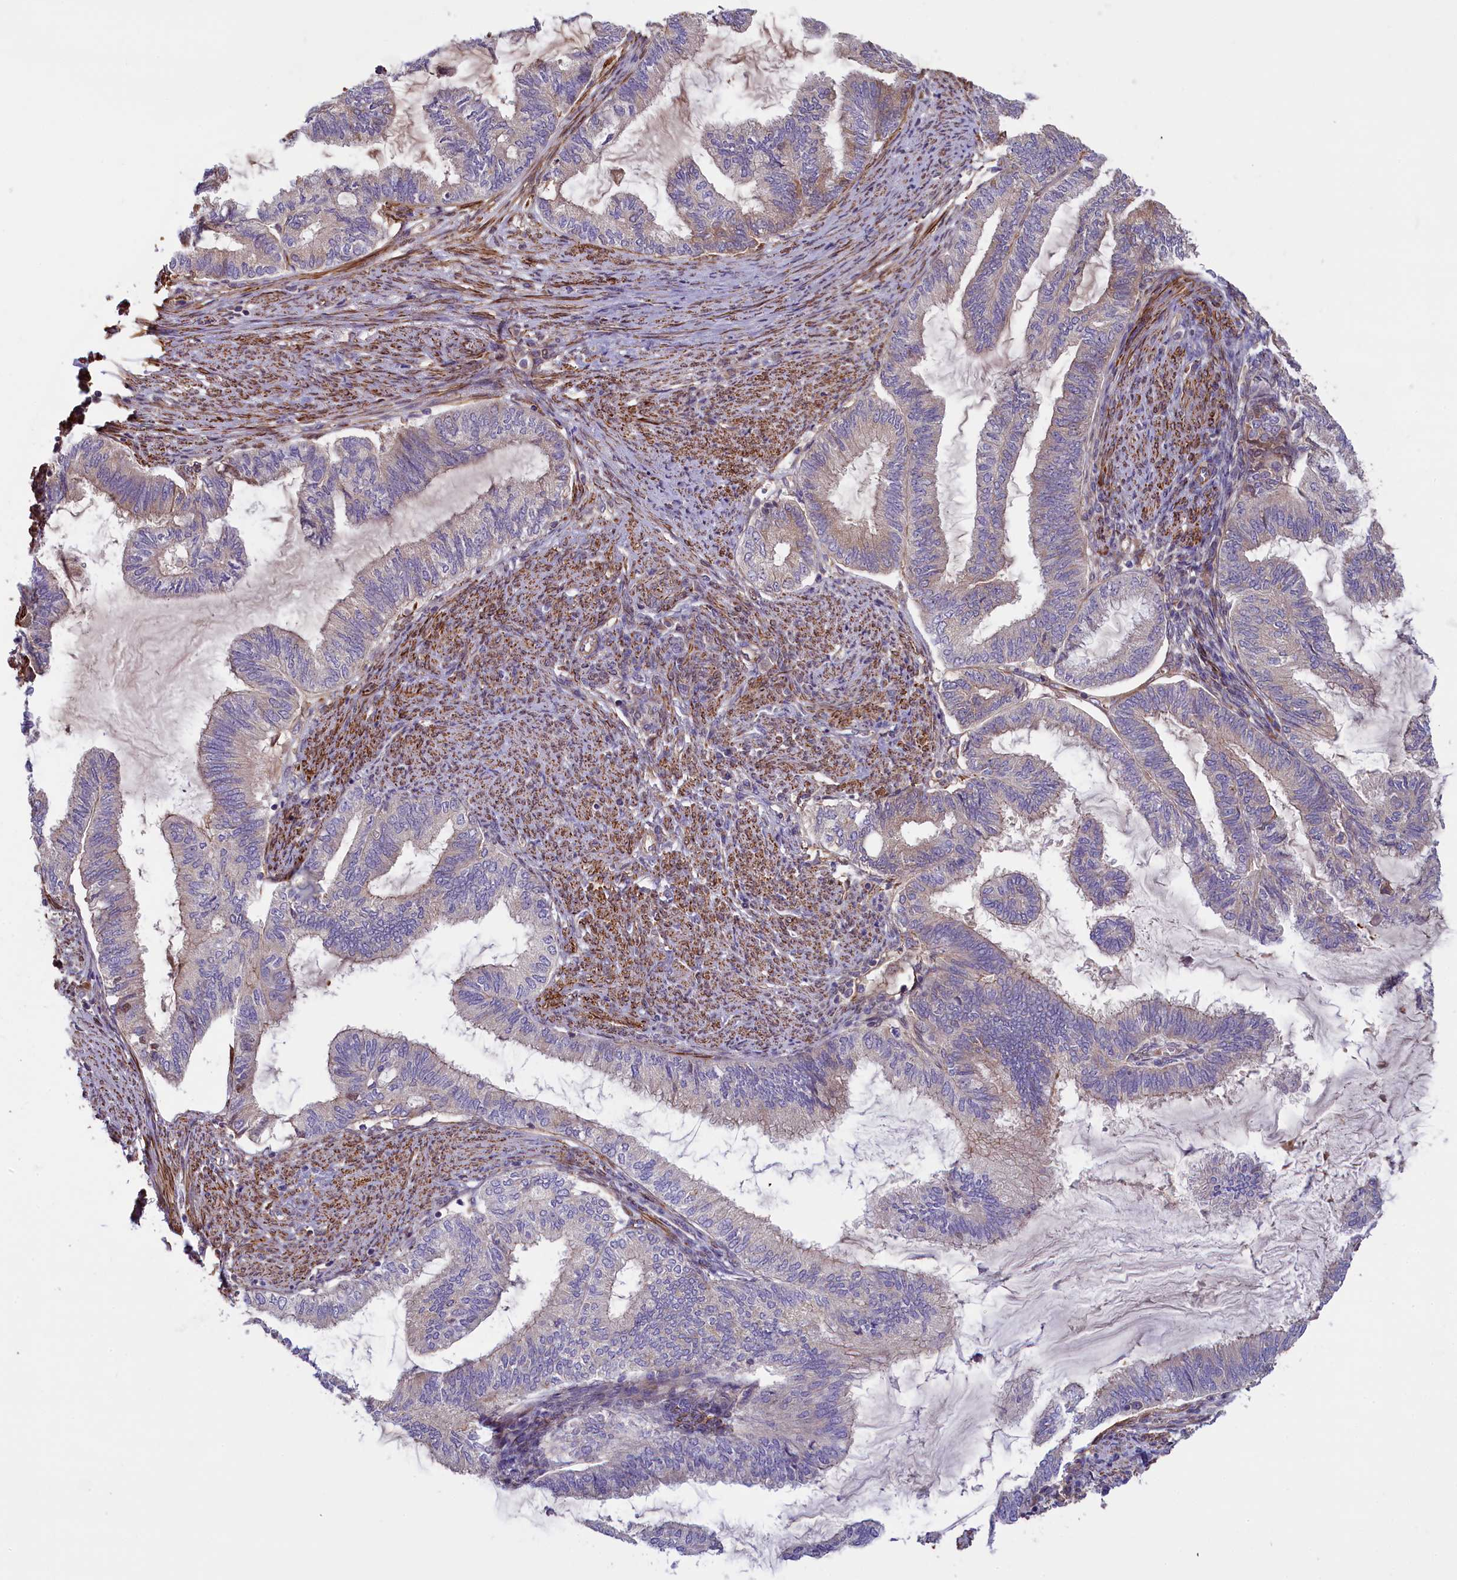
{"staining": {"intensity": "negative", "quantity": "none", "location": "none"}, "tissue": "endometrial cancer", "cell_type": "Tumor cells", "image_type": "cancer", "snomed": [{"axis": "morphology", "description": "Adenocarcinoma, NOS"}, {"axis": "topography", "description": "Endometrium"}], "caption": "Immunohistochemistry (IHC) histopathology image of neoplastic tissue: endometrial cancer stained with DAB (3,3'-diaminobenzidine) demonstrates no significant protein staining in tumor cells.", "gene": "FUZ", "patient": {"sex": "female", "age": 86}}